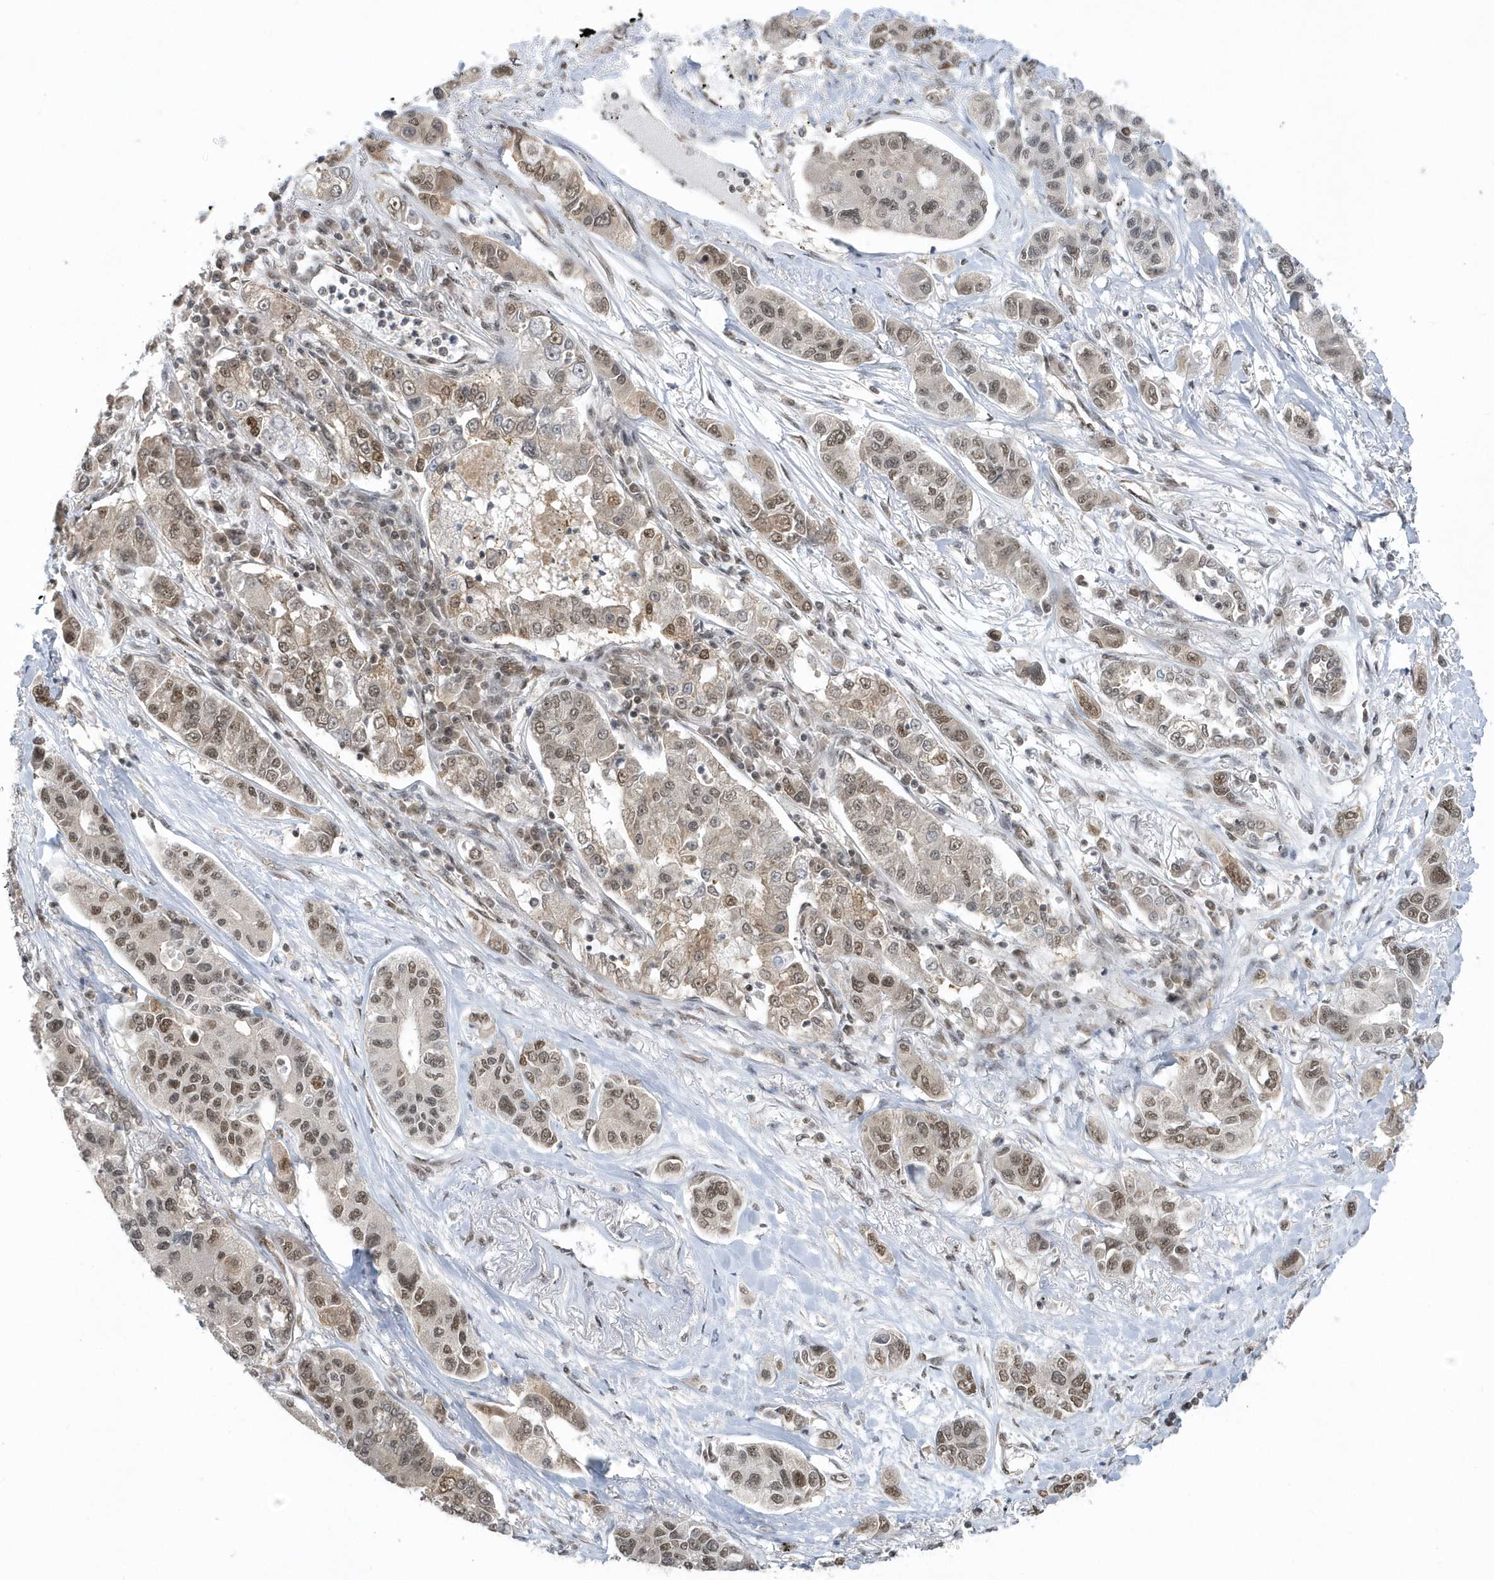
{"staining": {"intensity": "moderate", "quantity": ">75%", "location": "nuclear"}, "tissue": "lung cancer", "cell_type": "Tumor cells", "image_type": "cancer", "snomed": [{"axis": "morphology", "description": "Adenocarcinoma, NOS"}, {"axis": "topography", "description": "Lung"}], "caption": "A medium amount of moderate nuclear expression is identified in about >75% of tumor cells in lung cancer (adenocarcinoma) tissue. (DAB = brown stain, brightfield microscopy at high magnification).", "gene": "SEPHS1", "patient": {"sex": "male", "age": 49}}